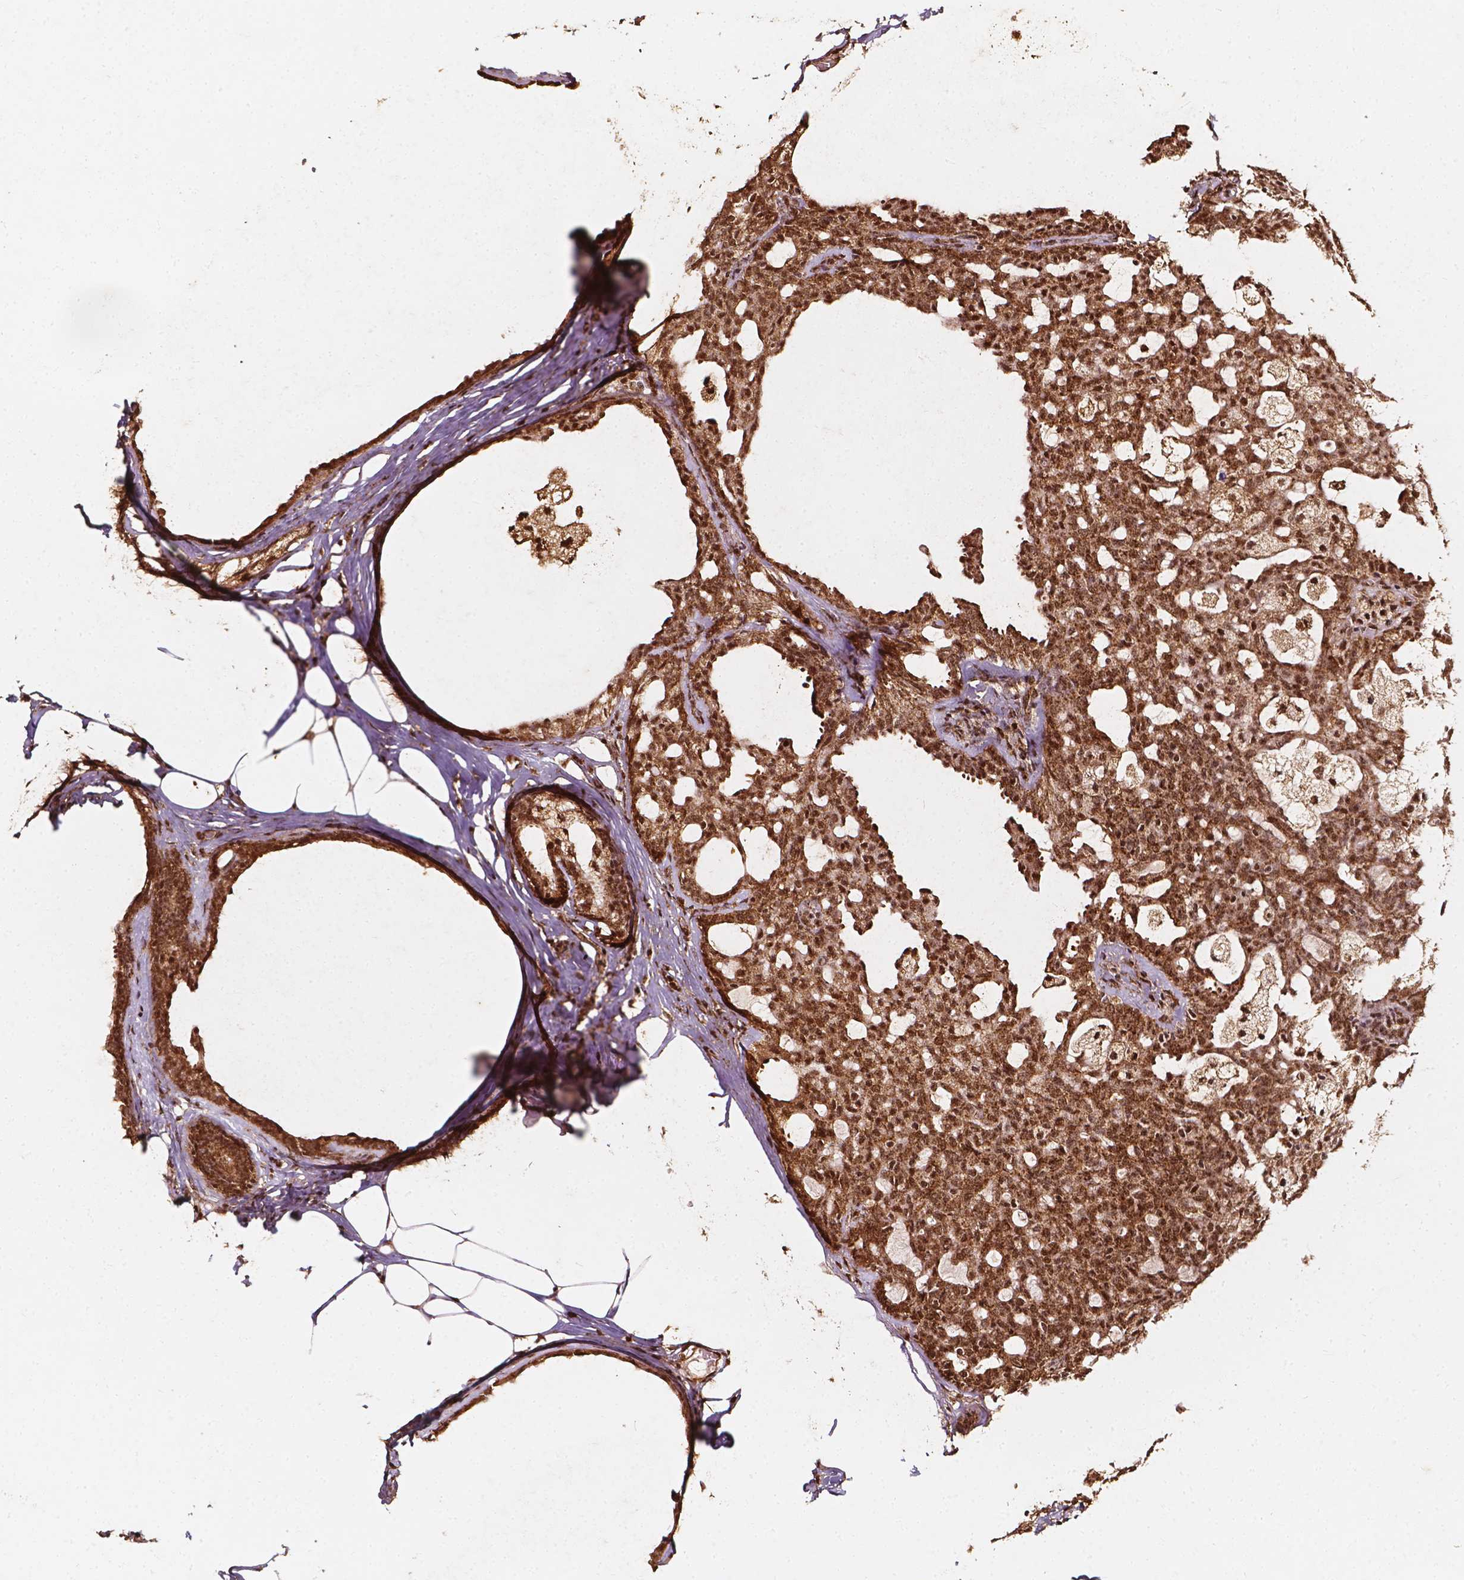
{"staining": {"intensity": "moderate", "quantity": ">75%", "location": "cytoplasmic/membranous,nuclear"}, "tissue": "breast cancer", "cell_type": "Tumor cells", "image_type": "cancer", "snomed": [{"axis": "morphology", "description": "Duct carcinoma"}, {"axis": "topography", "description": "Breast"}], "caption": "Protein expression analysis of human breast cancer (invasive ductal carcinoma) reveals moderate cytoplasmic/membranous and nuclear expression in about >75% of tumor cells.", "gene": "SMN1", "patient": {"sex": "female", "age": 59}}